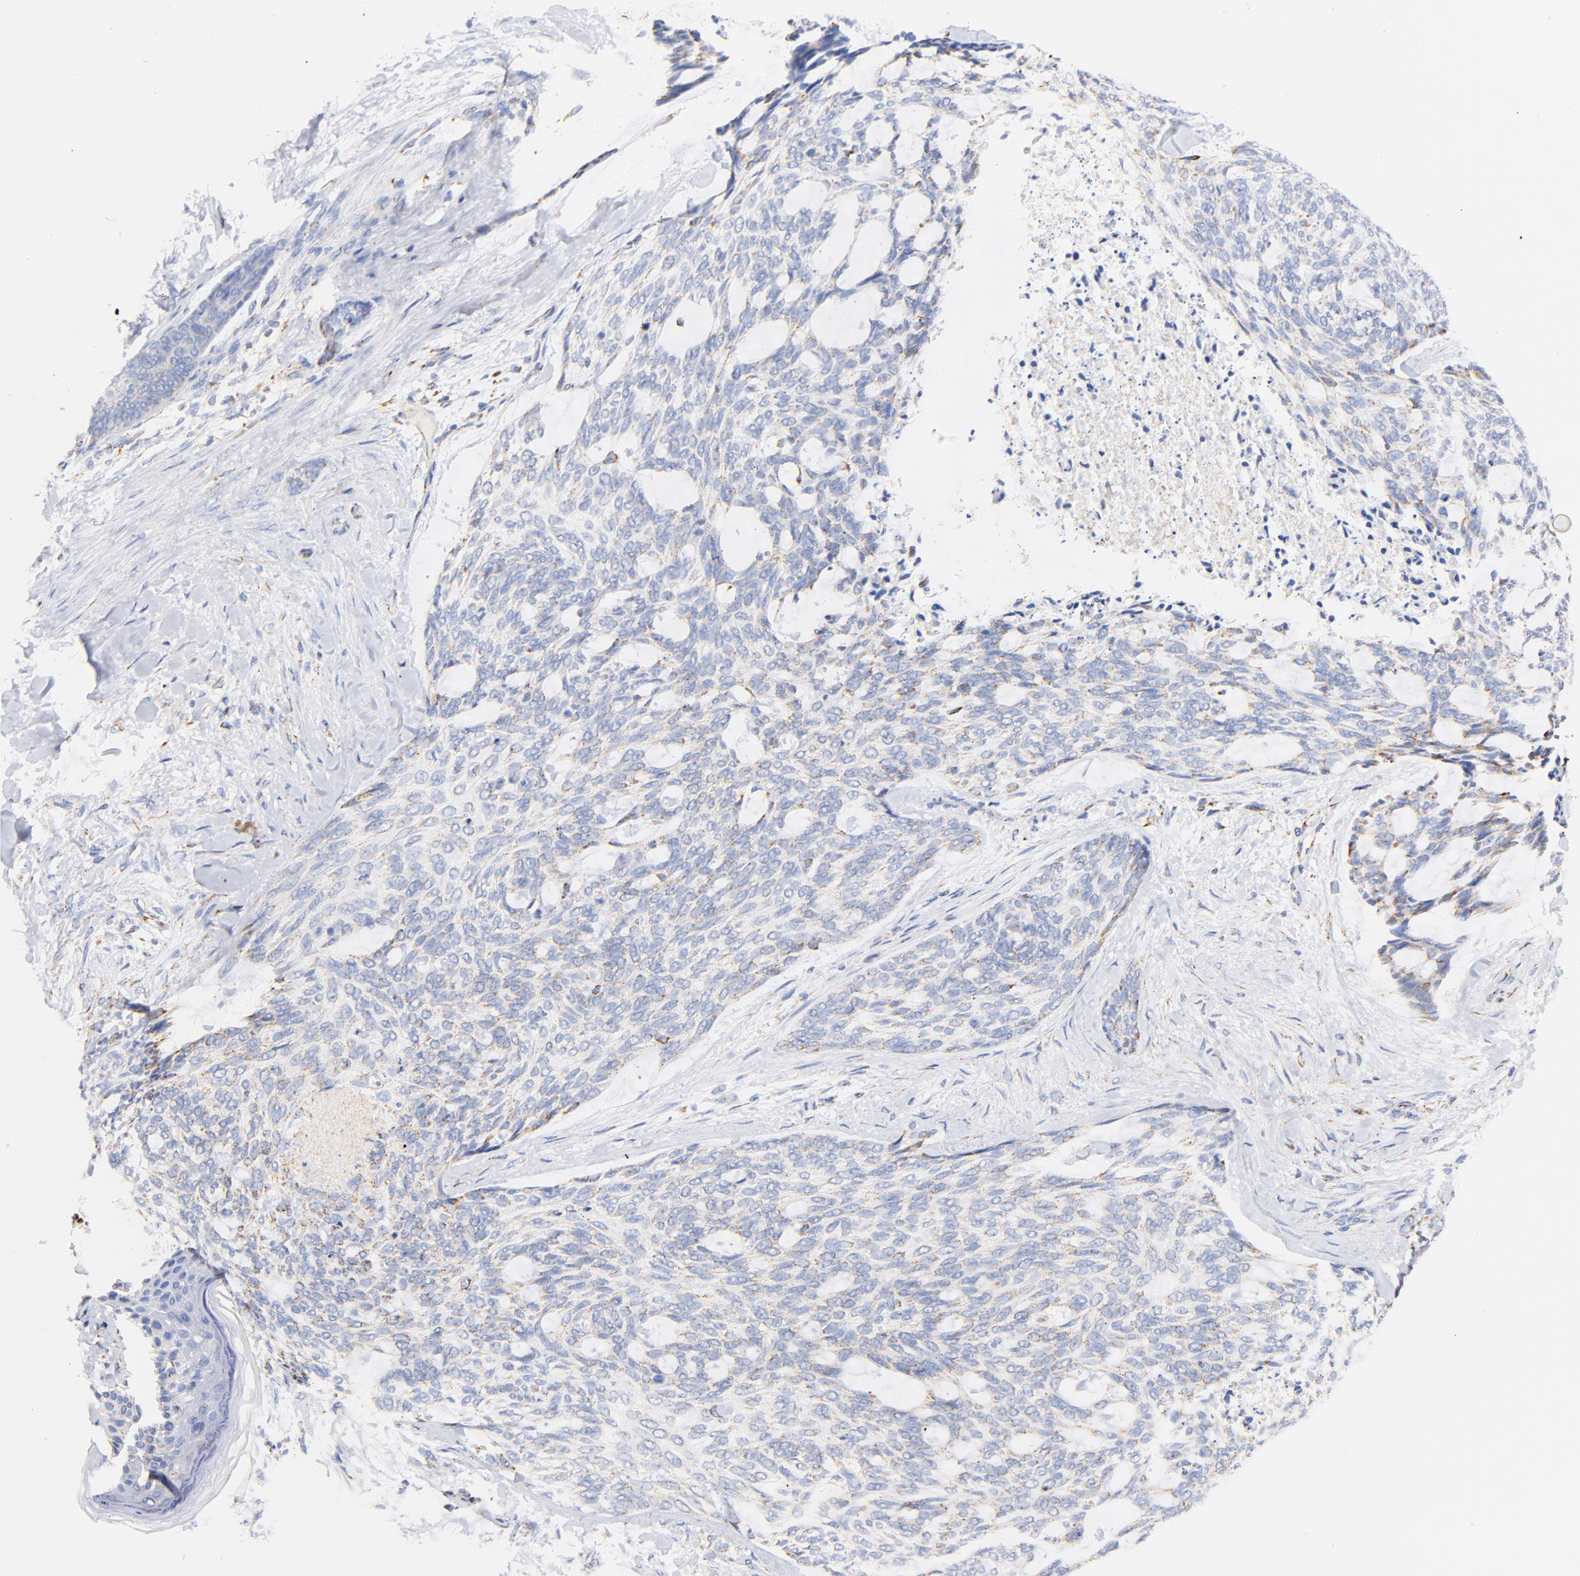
{"staining": {"intensity": "weak", "quantity": "25%-75%", "location": "cytoplasmic/membranous"}, "tissue": "skin cancer", "cell_type": "Tumor cells", "image_type": "cancer", "snomed": [{"axis": "morphology", "description": "Normal tissue, NOS"}, {"axis": "morphology", "description": "Basal cell carcinoma"}, {"axis": "topography", "description": "Skin"}], "caption": "A brown stain highlights weak cytoplasmic/membranous expression of a protein in skin cancer tumor cells.", "gene": "ATP5F1D", "patient": {"sex": "female", "age": 71}}